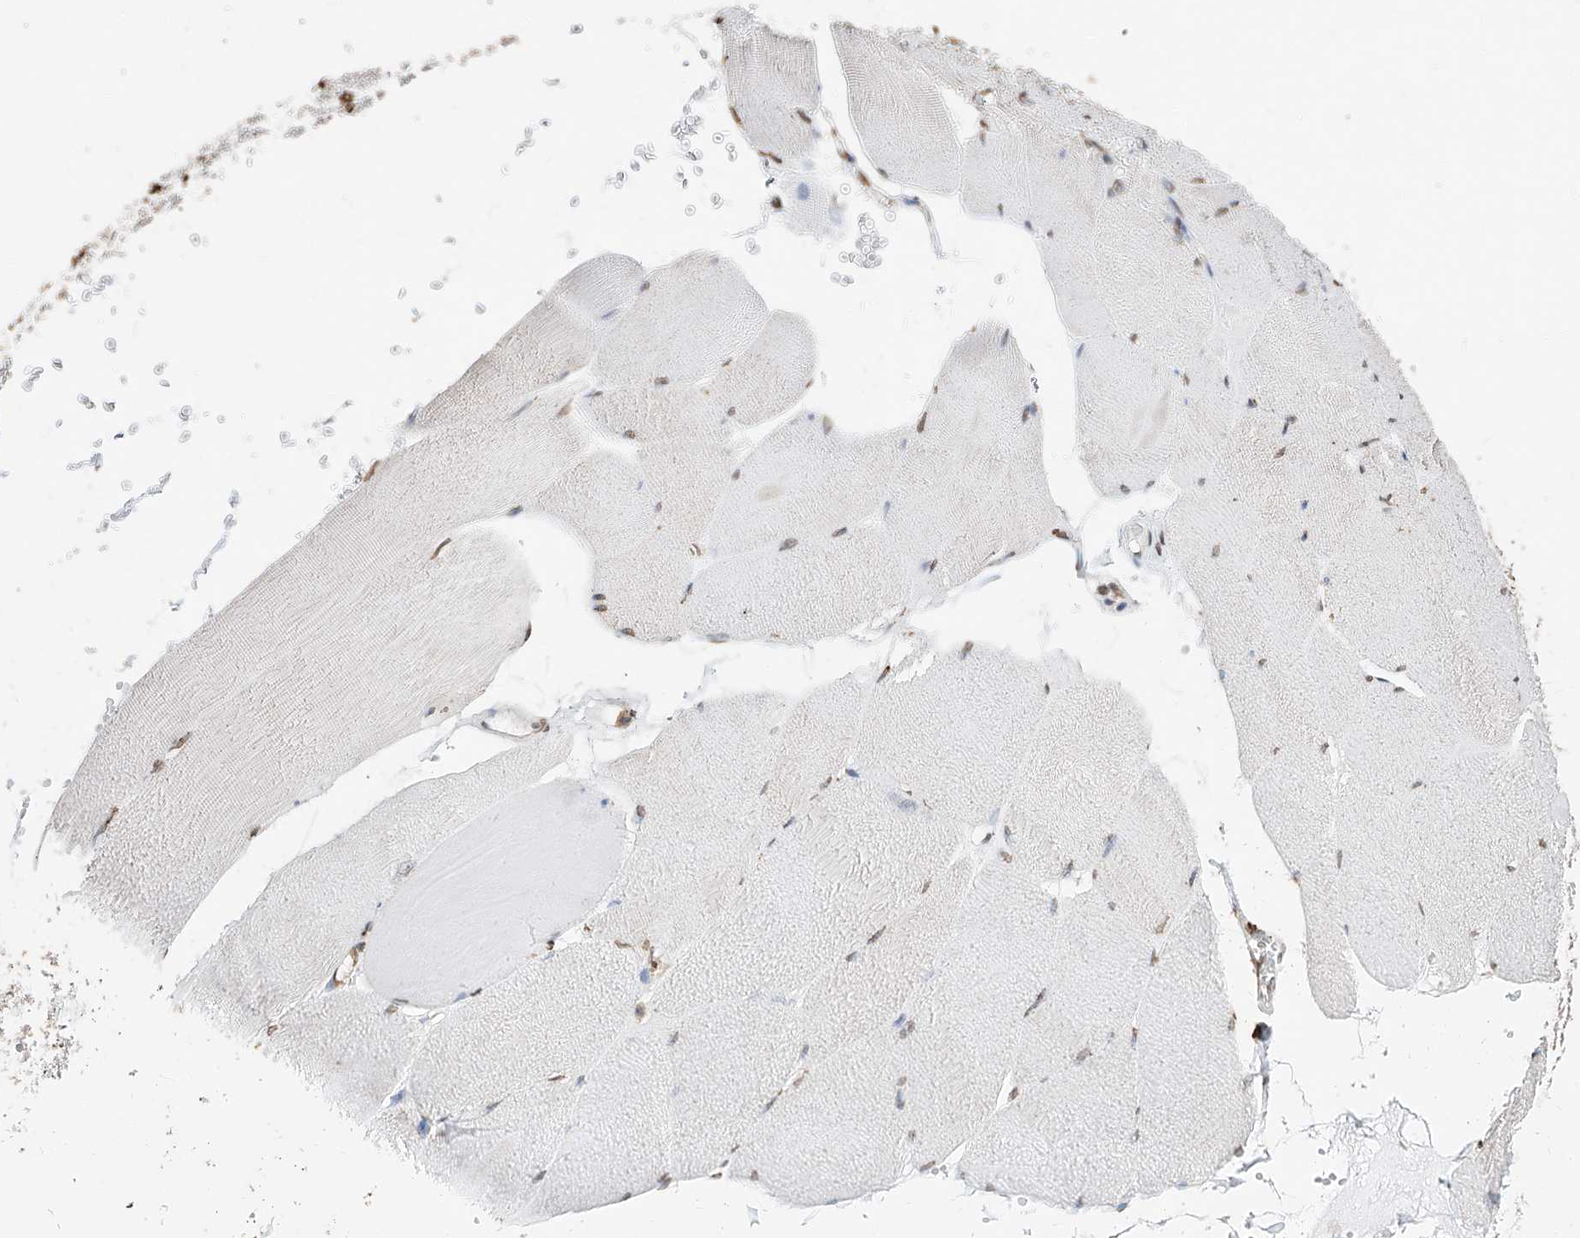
{"staining": {"intensity": "moderate", "quantity": ">75%", "location": "nuclear"}, "tissue": "skeletal muscle", "cell_type": "Myocytes", "image_type": "normal", "snomed": [{"axis": "morphology", "description": "Normal tissue, NOS"}, {"axis": "morphology", "description": "Basal cell carcinoma"}, {"axis": "topography", "description": "Skeletal muscle"}], "caption": "Myocytes reveal medium levels of moderate nuclear expression in approximately >75% of cells in normal human skeletal muscle. The staining was performed using DAB (3,3'-diaminobenzidine), with brown indicating positive protein expression. Nuclei are stained blue with hematoxylin.", "gene": "RP9", "patient": {"sex": "female", "age": 64}}